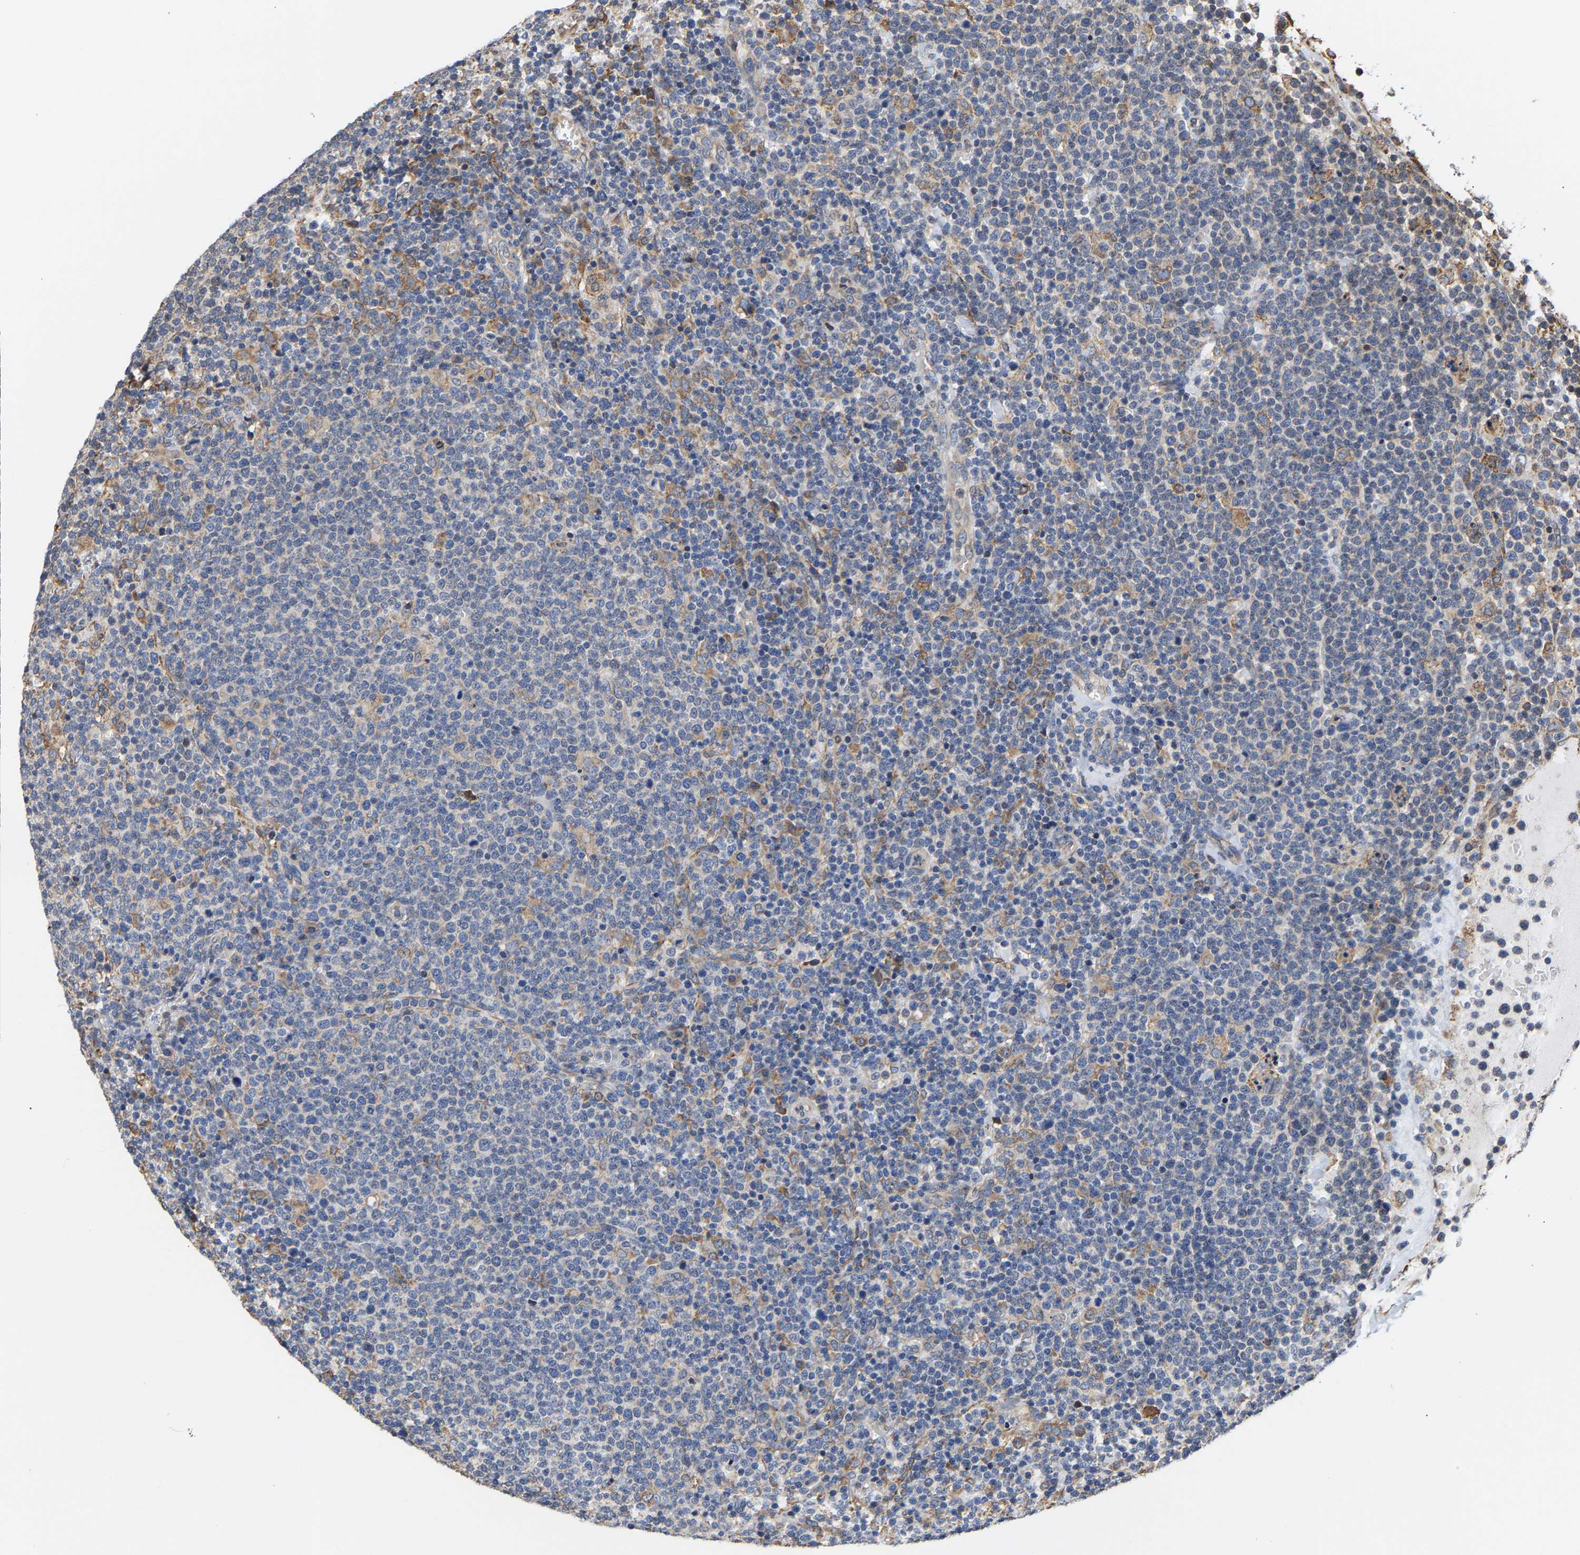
{"staining": {"intensity": "moderate", "quantity": "<25%", "location": "cytoplasmic/membranous"}, "tissue": "lymphoma", "cell_type": "Tumor cells", "image_type": "cancer", "snomed": [{"axis": "morphology", "description": "Malignant lymphoma, non-Hodgkin's type, High grade"}, {"axis": "topography", "description": "Lymph node"}], "caption": "Lymphoma was stained to show a protein in brown. There is low levels of moderate cytoplasmic/membranous expression in approximately <25% of tumor cells.", "gene": "ARAP1", "patient": {"sex": "male", "age": 61}}